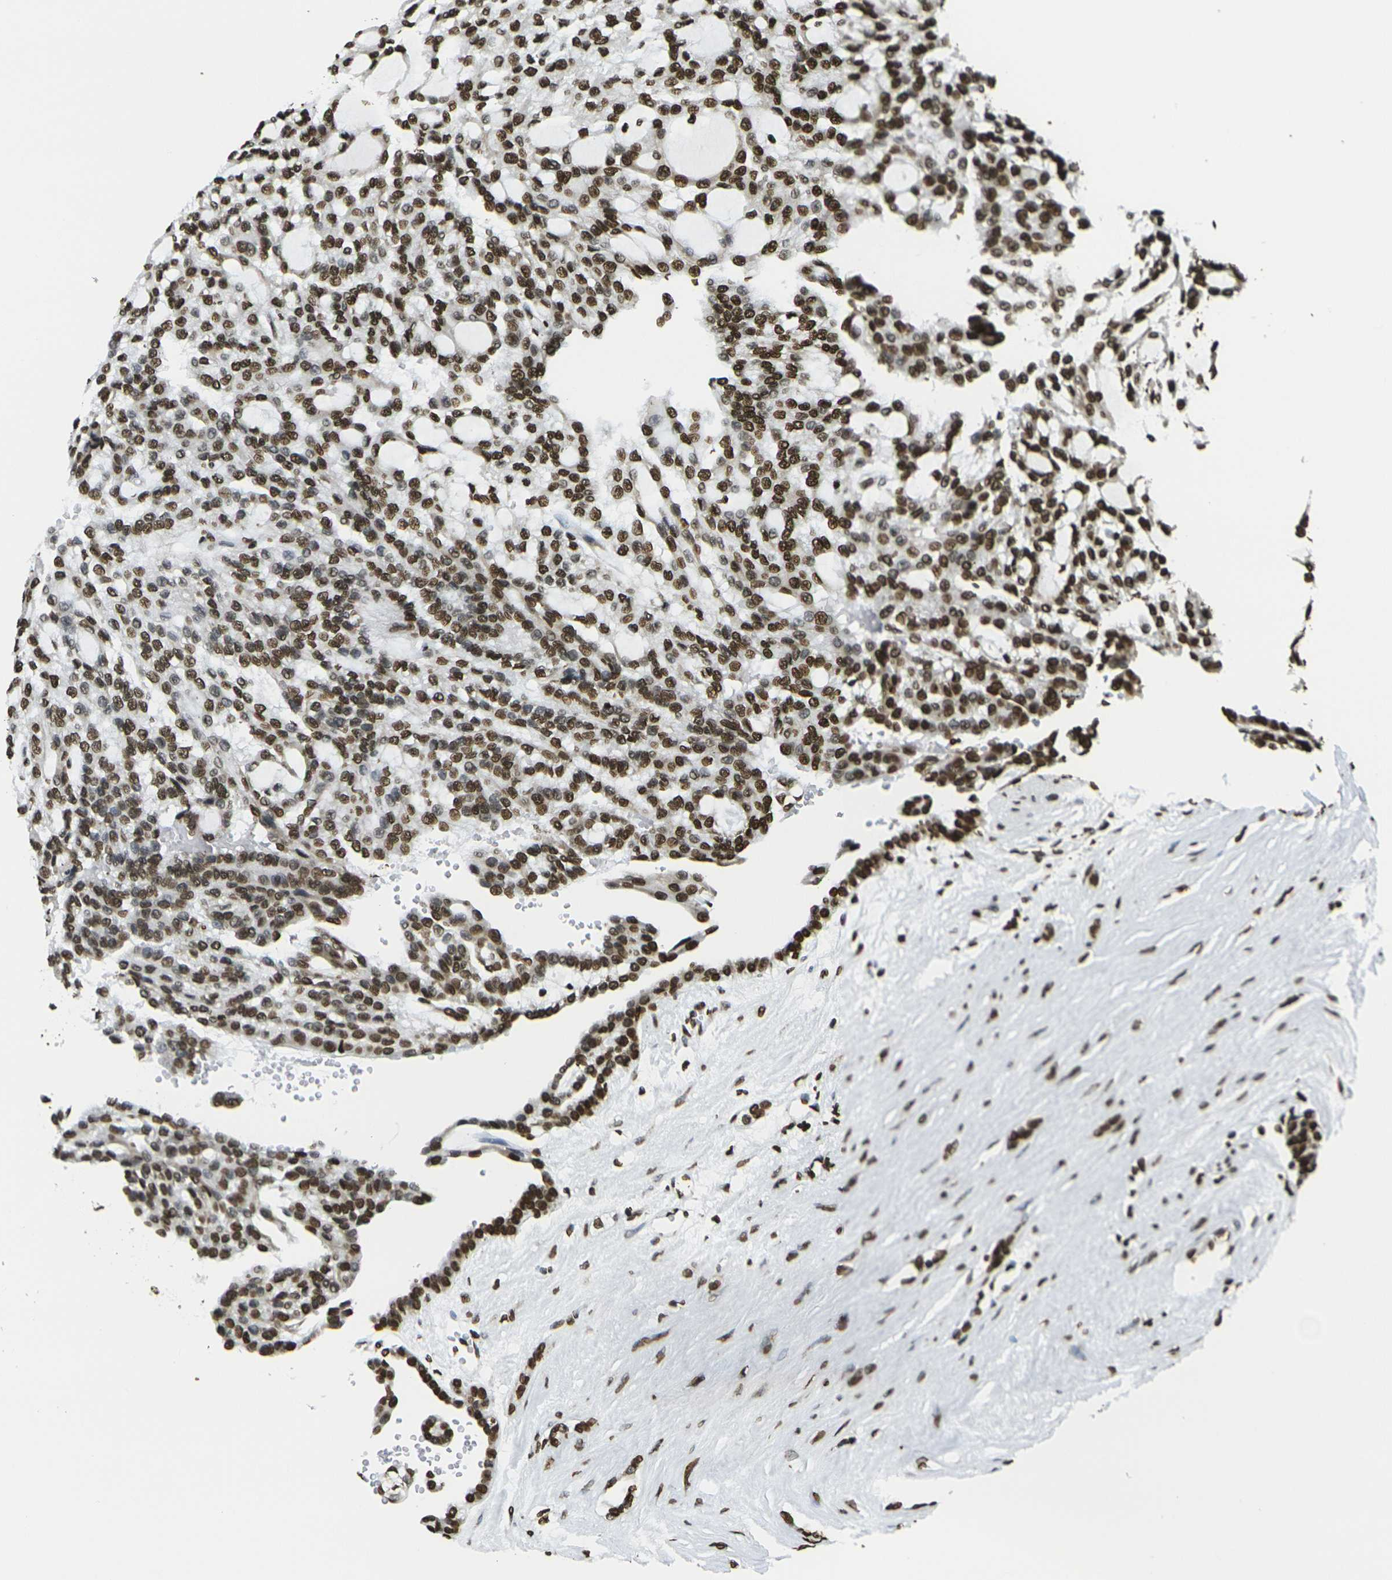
{"staining": {"intensity": "strong", "quantity": ">75%", "location": "nuclear"}, "tissue": "renal cancer", "cell_type": "Tumor cells", "image_type": "cancer", "snomed": [{"axis": "morphology", "description": "Adenocarcinoma, NOS"}, {"axis": "topography", "description": "Kidney"}], "caption": "This image reveals renal cancer (adenocarcinoma) stained with immunohistochemistry (IHC) to label a protein in brown. The nuclear of tumor cells show strong positivity for the protein. Nuclei are counter-stained blue.", "gene": "H1-2", "patient": {"sex": "male", "age": 63}}